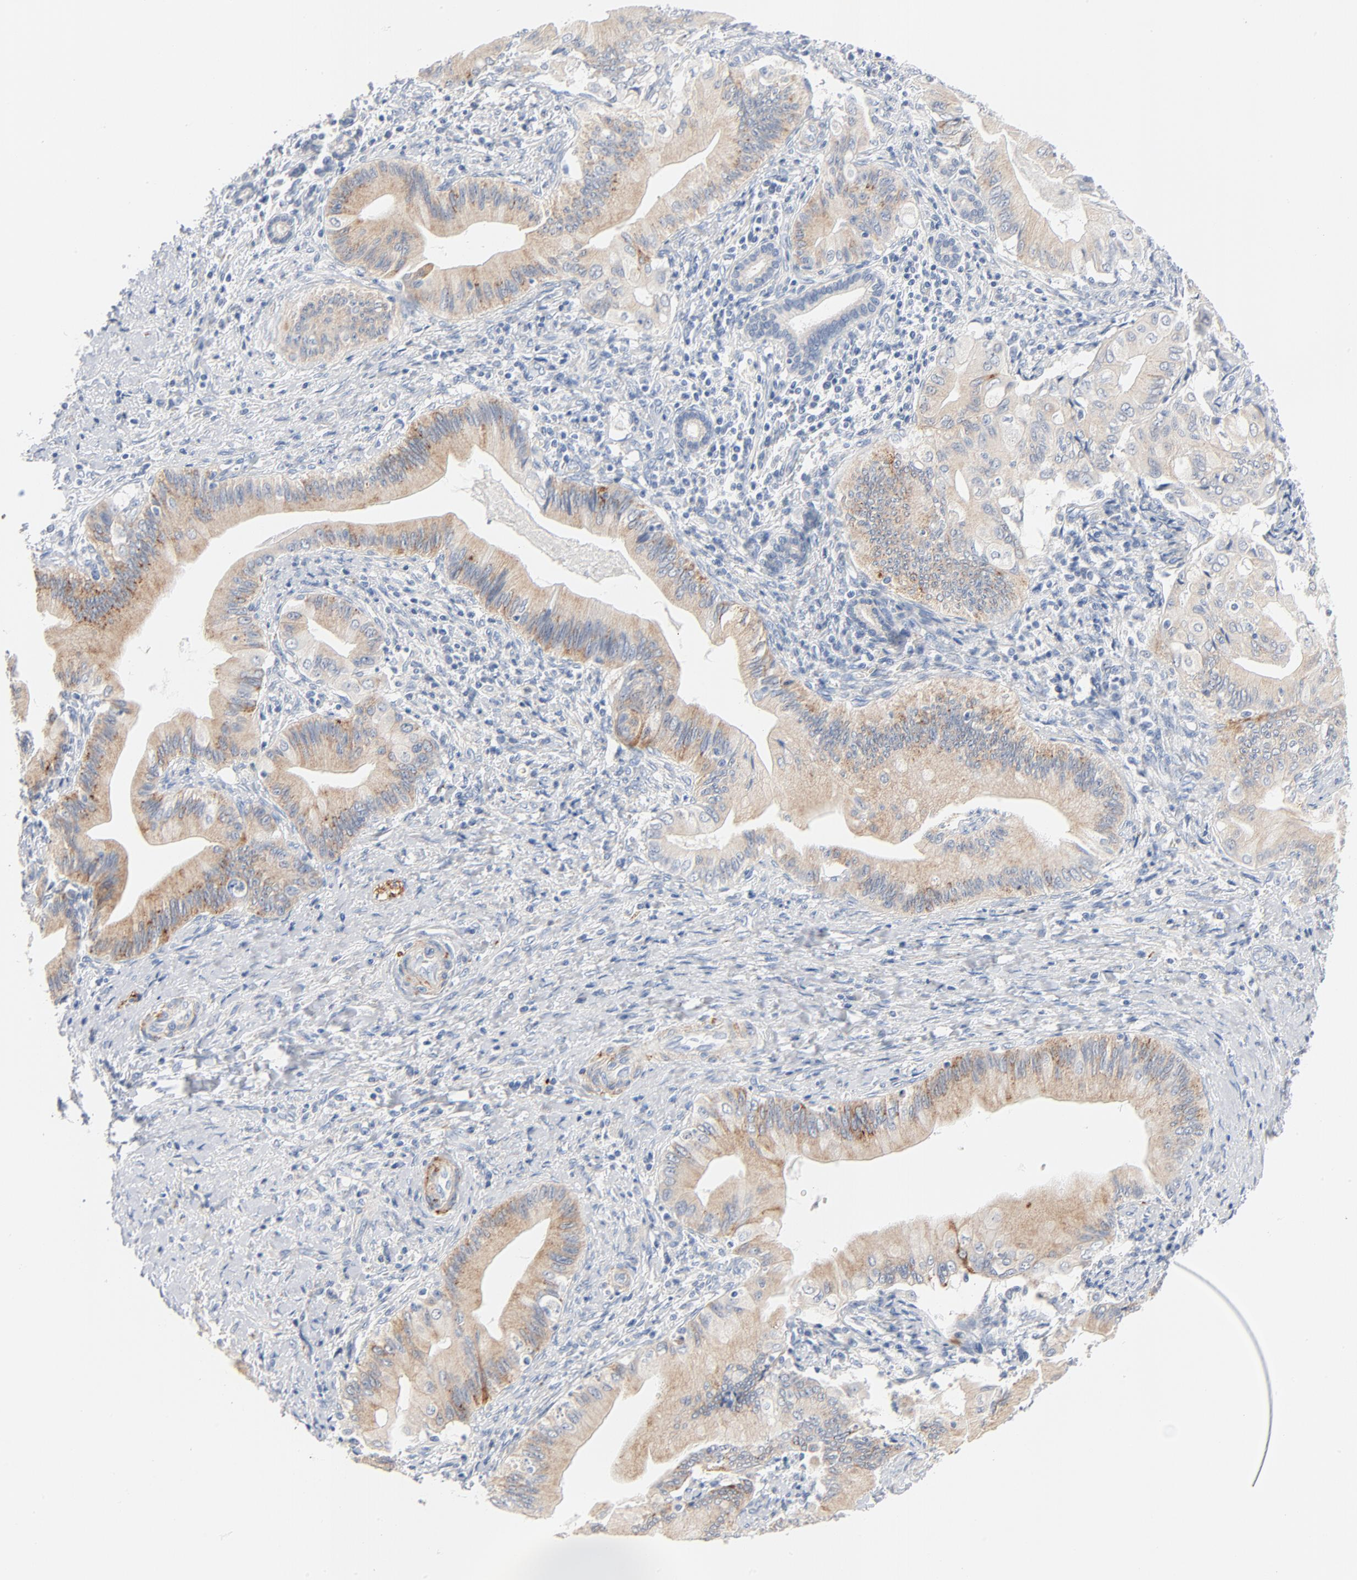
{"staining": {"intensity": "weak", "quantity": "25%-75%", "location": "cytoplasmic/membranous"}, "tissue": "liver cancer", "cell_type": "Tumor cells", "image_type": "cancer", "snomed": [{"axis": "morphology", "description": "Cholangiocarcinoma"}, {"axis": "topography", "description": "Liver"}], "caption": "The immunohistochemical stain shows weak cytoplasmic/membranous positivity in tumor cells of cholangiocarcinoma (liver) tissue.", "gene": "IFT43", "patient": {"sex": "male", "age": 58}}